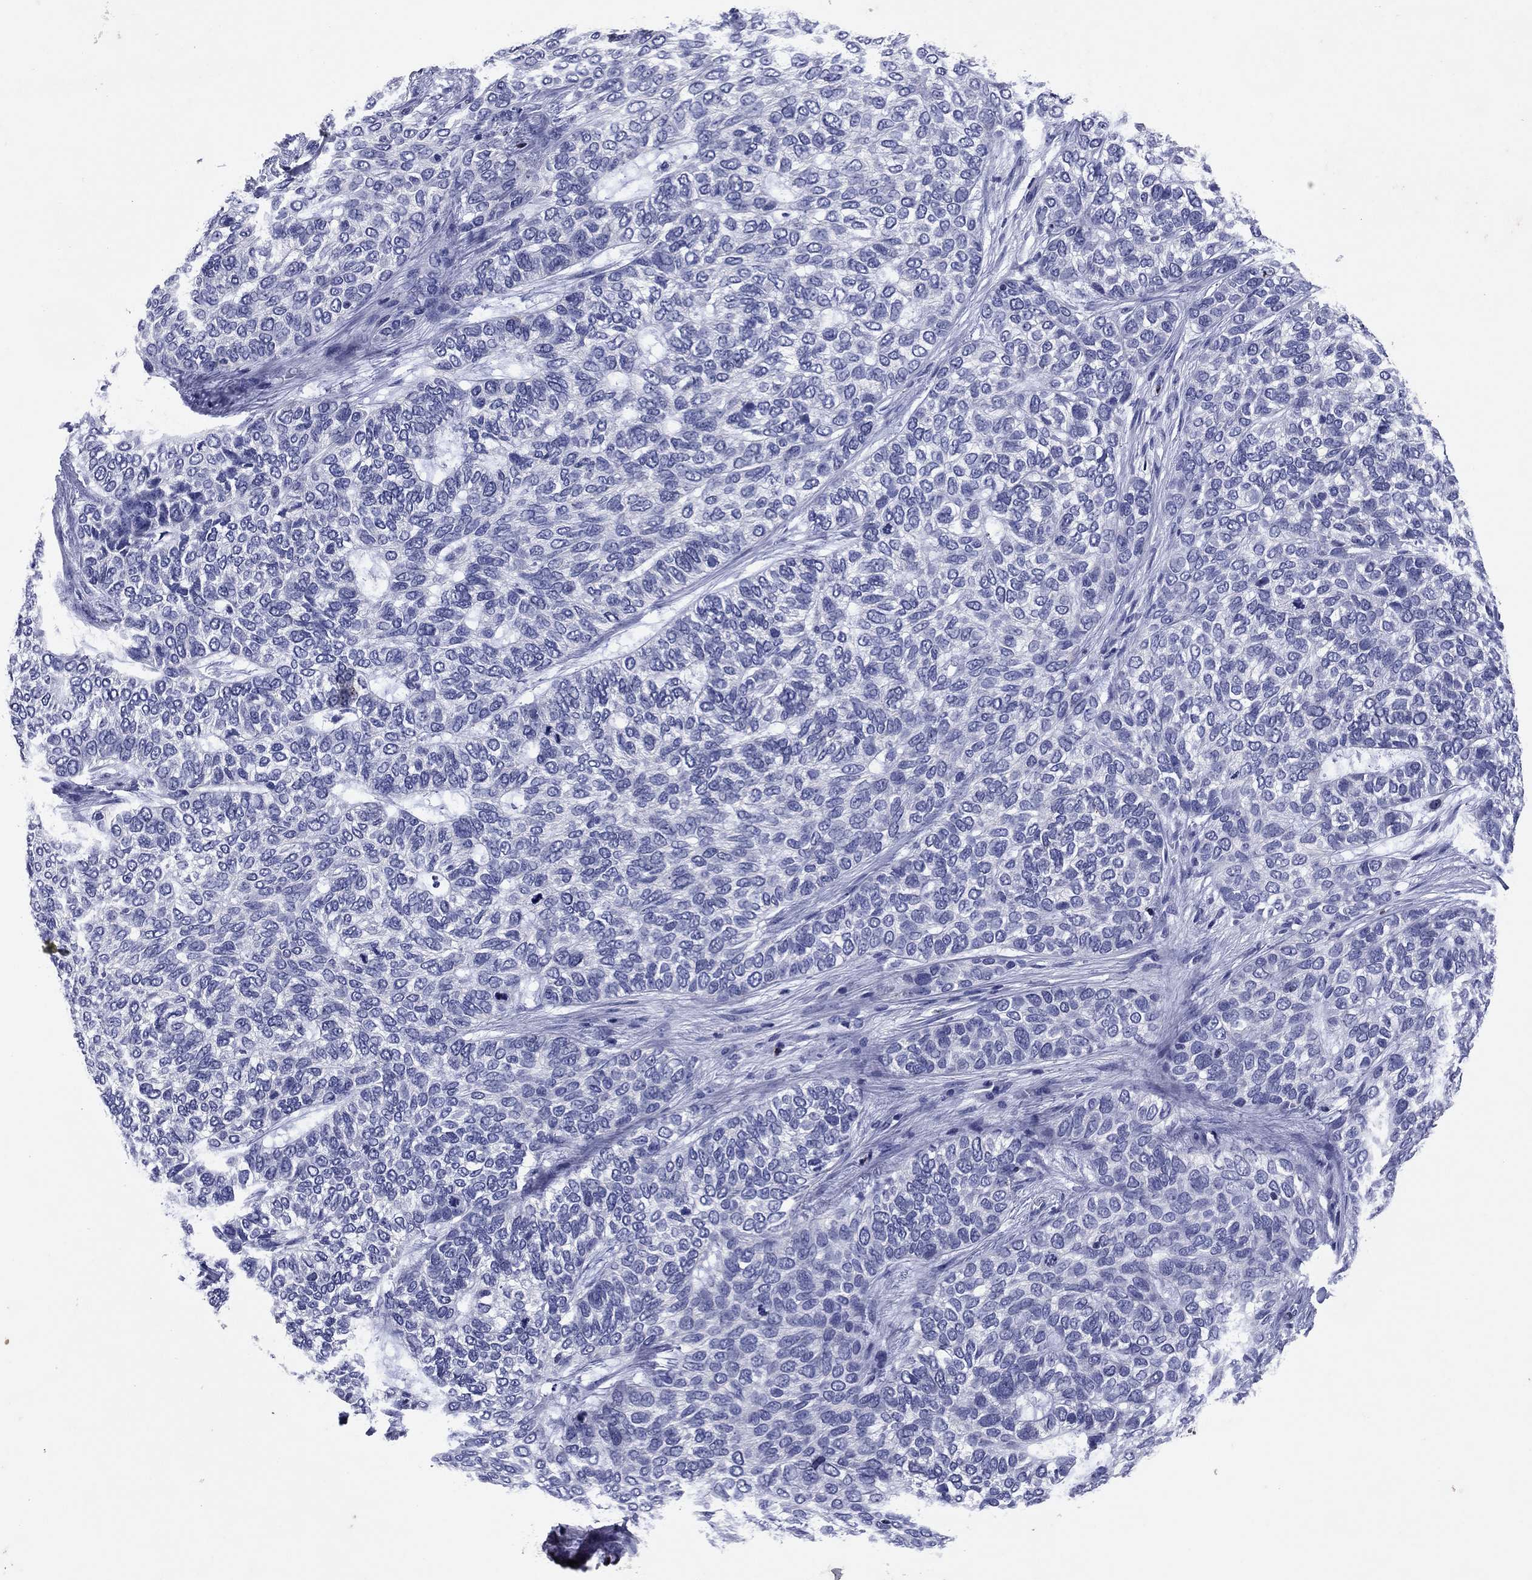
{"staining": {"intensity": "negative", "quantity": "none", "location": "none"}, "tissue": "skin cancer", "cell_type": "Tumor cells", "image_type": "cancer", "snomed": [{"axis": "morphology", "description": "Basal cell carcinoma"}, {"axis": "topography", "description": "Skin"}], "caption": "Tumor cells are negative for brown protein staining in skin basal cell carcinoma.", "gene": "GZMK", "patient": {"sex": "female", "age": 65}}